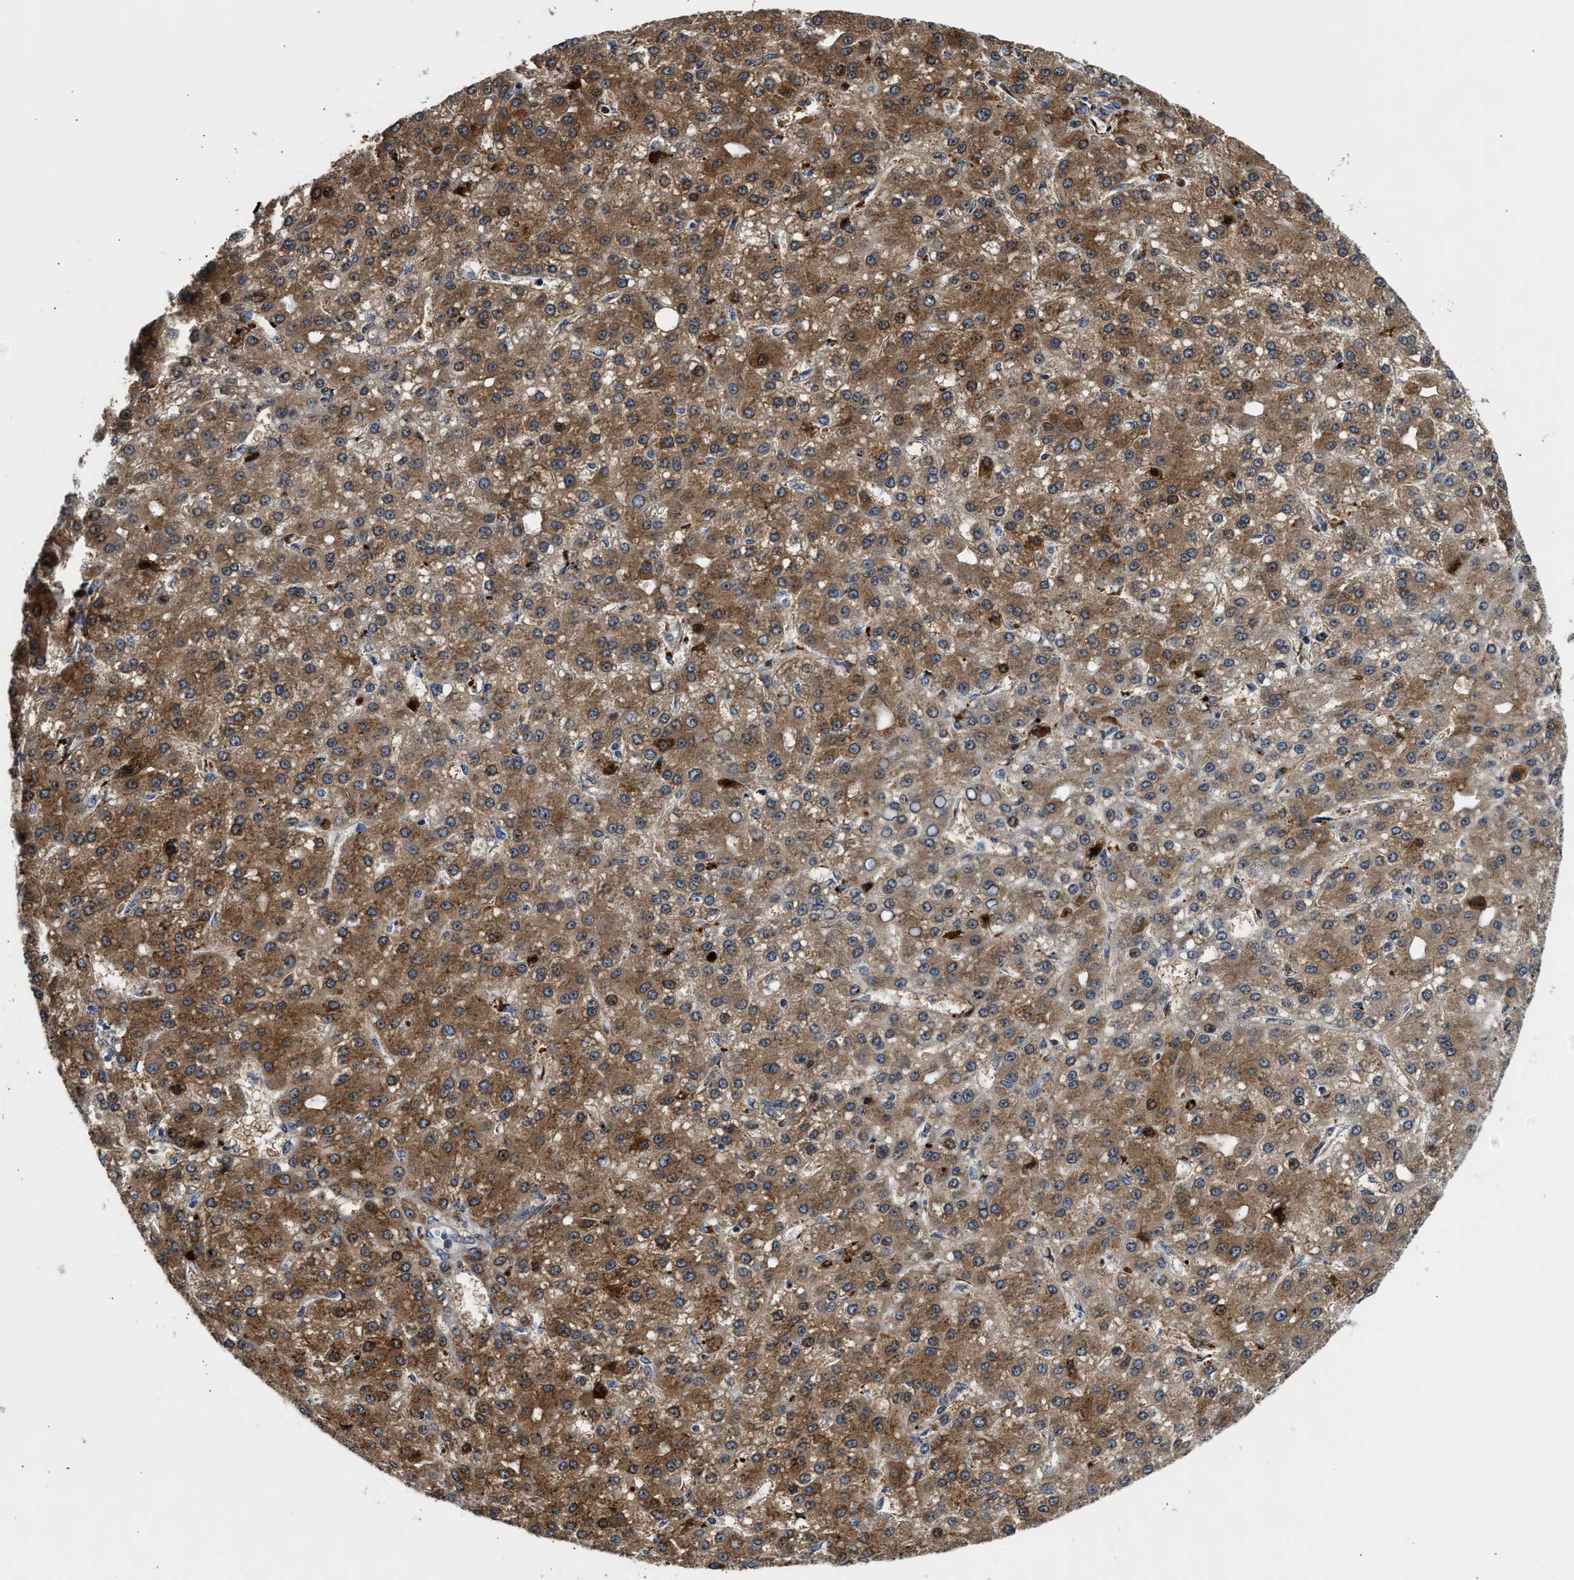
{"staining": {"intensity": "moderate", "quantity": ">75%", "location": "cytoplasmic/membranous"}, "tissue": "liver cancer", "cell_type": "Tumor cells", "image_type": "cancer", "snomed": [{"axis": "morphology", "description": "Carcinoma, Hepatocellular, NOS"}, {"axis": "topography", "description": "Liver"}], "caption": "About >75% of tumor cells in human hepatocellular carcinoma (liver) display moderate cytoplasmic/membranous protein expression as visualized by brown immunohistochemical staining.", "gene": "AMZ1", "patient": {"sex": "male", "age": 67}}